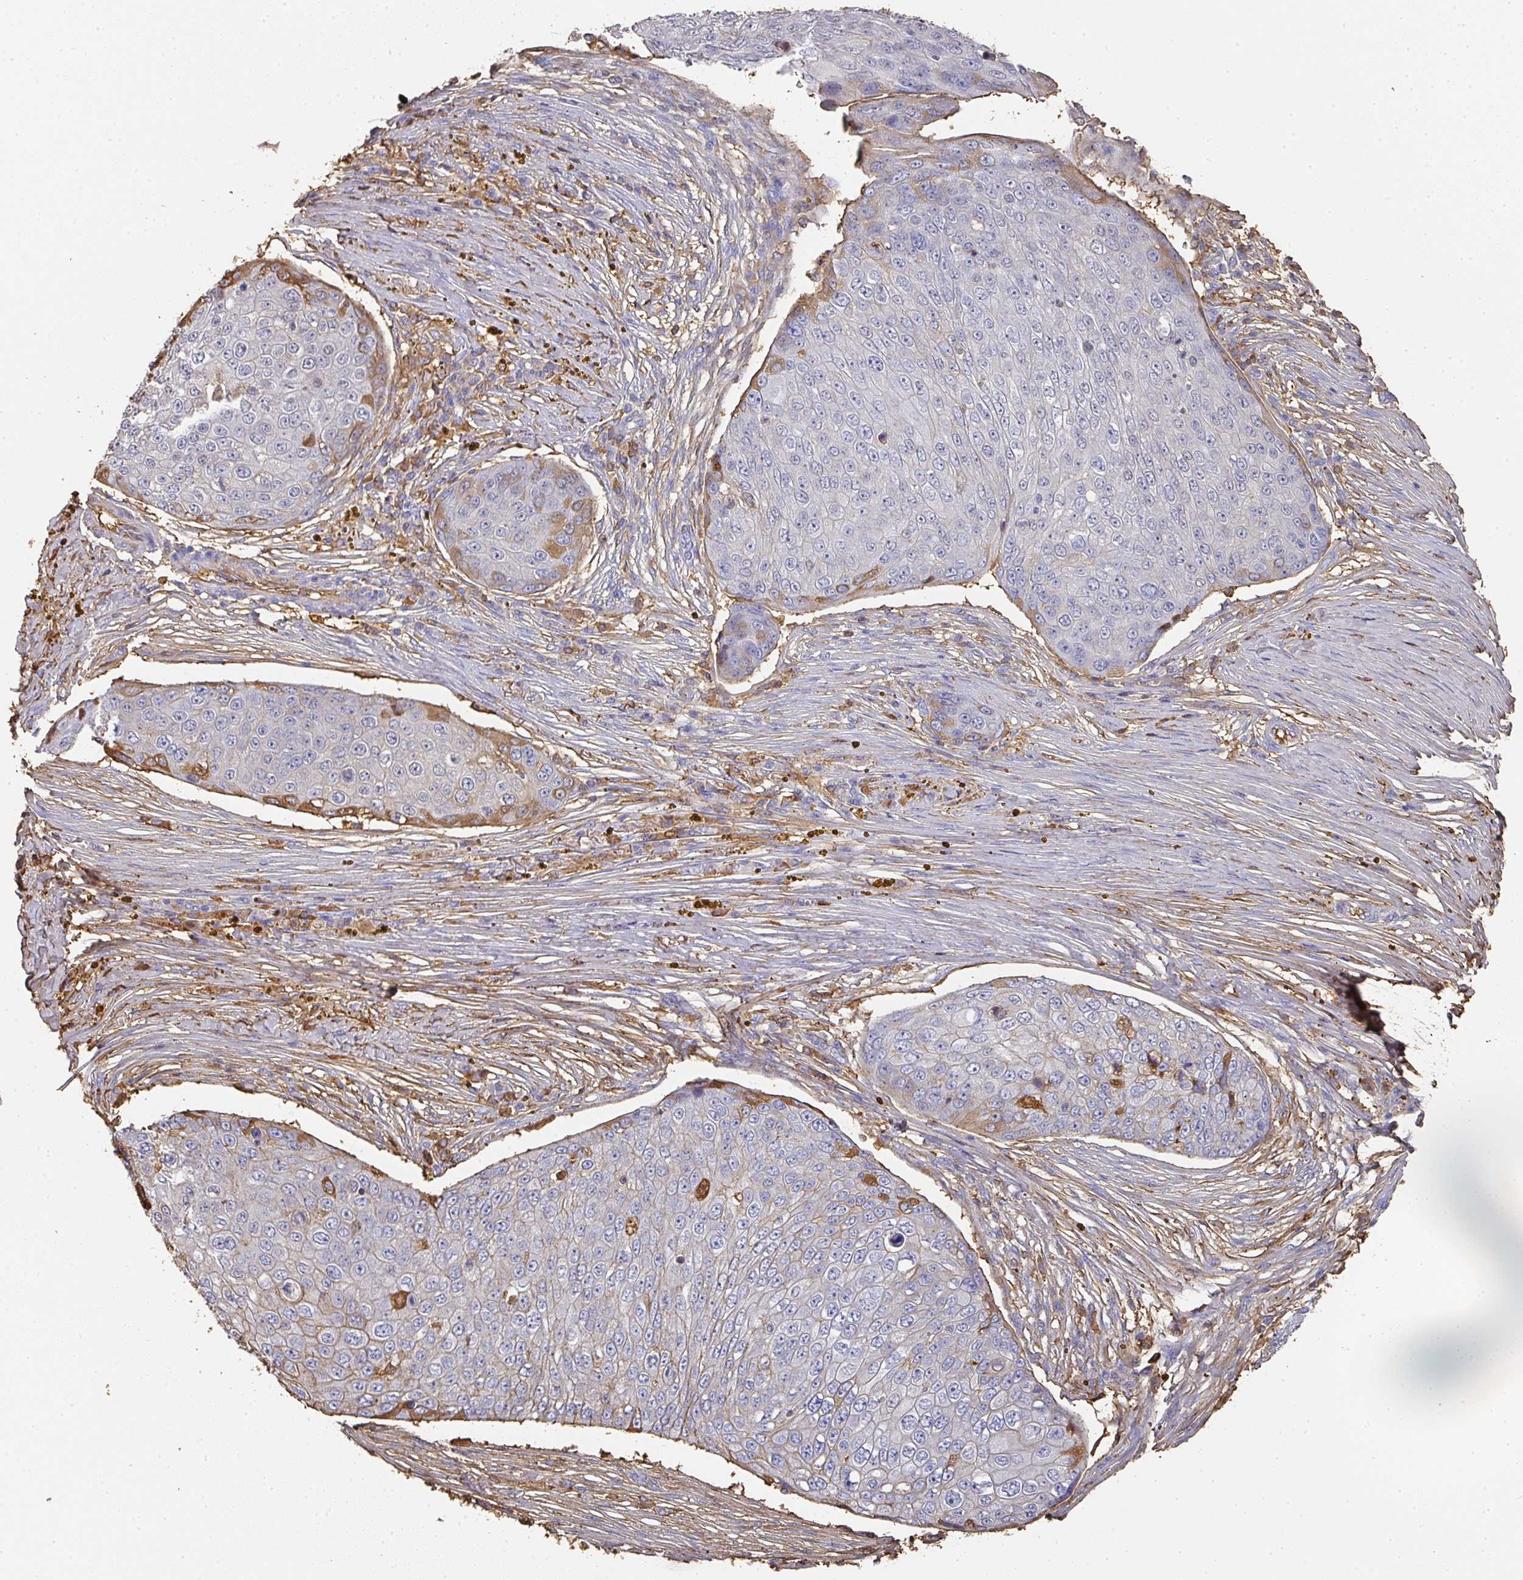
{"staining": {"intensity": "strong", "quantity": "<25%", "location": "cytoplasmic/membranous"}, "tissue": "skin cancer", "cell_type": "Tumor cells", "image_type": "cancer", "snomed": [{"axis": "morphology", "description": "Squamous cell carcinoma, NOS"}, {"axis": "topography", "description": "Skin"}], "caption": "DAB immunohistochemical staining of skin cancer (squamous cell carcinoma) demonstrates strong cytoplasmic/membranous protein positivity in approximately <25% of tumor cells.", "gene": "ALB", "patient": {"sex": "male", "age": 71}}